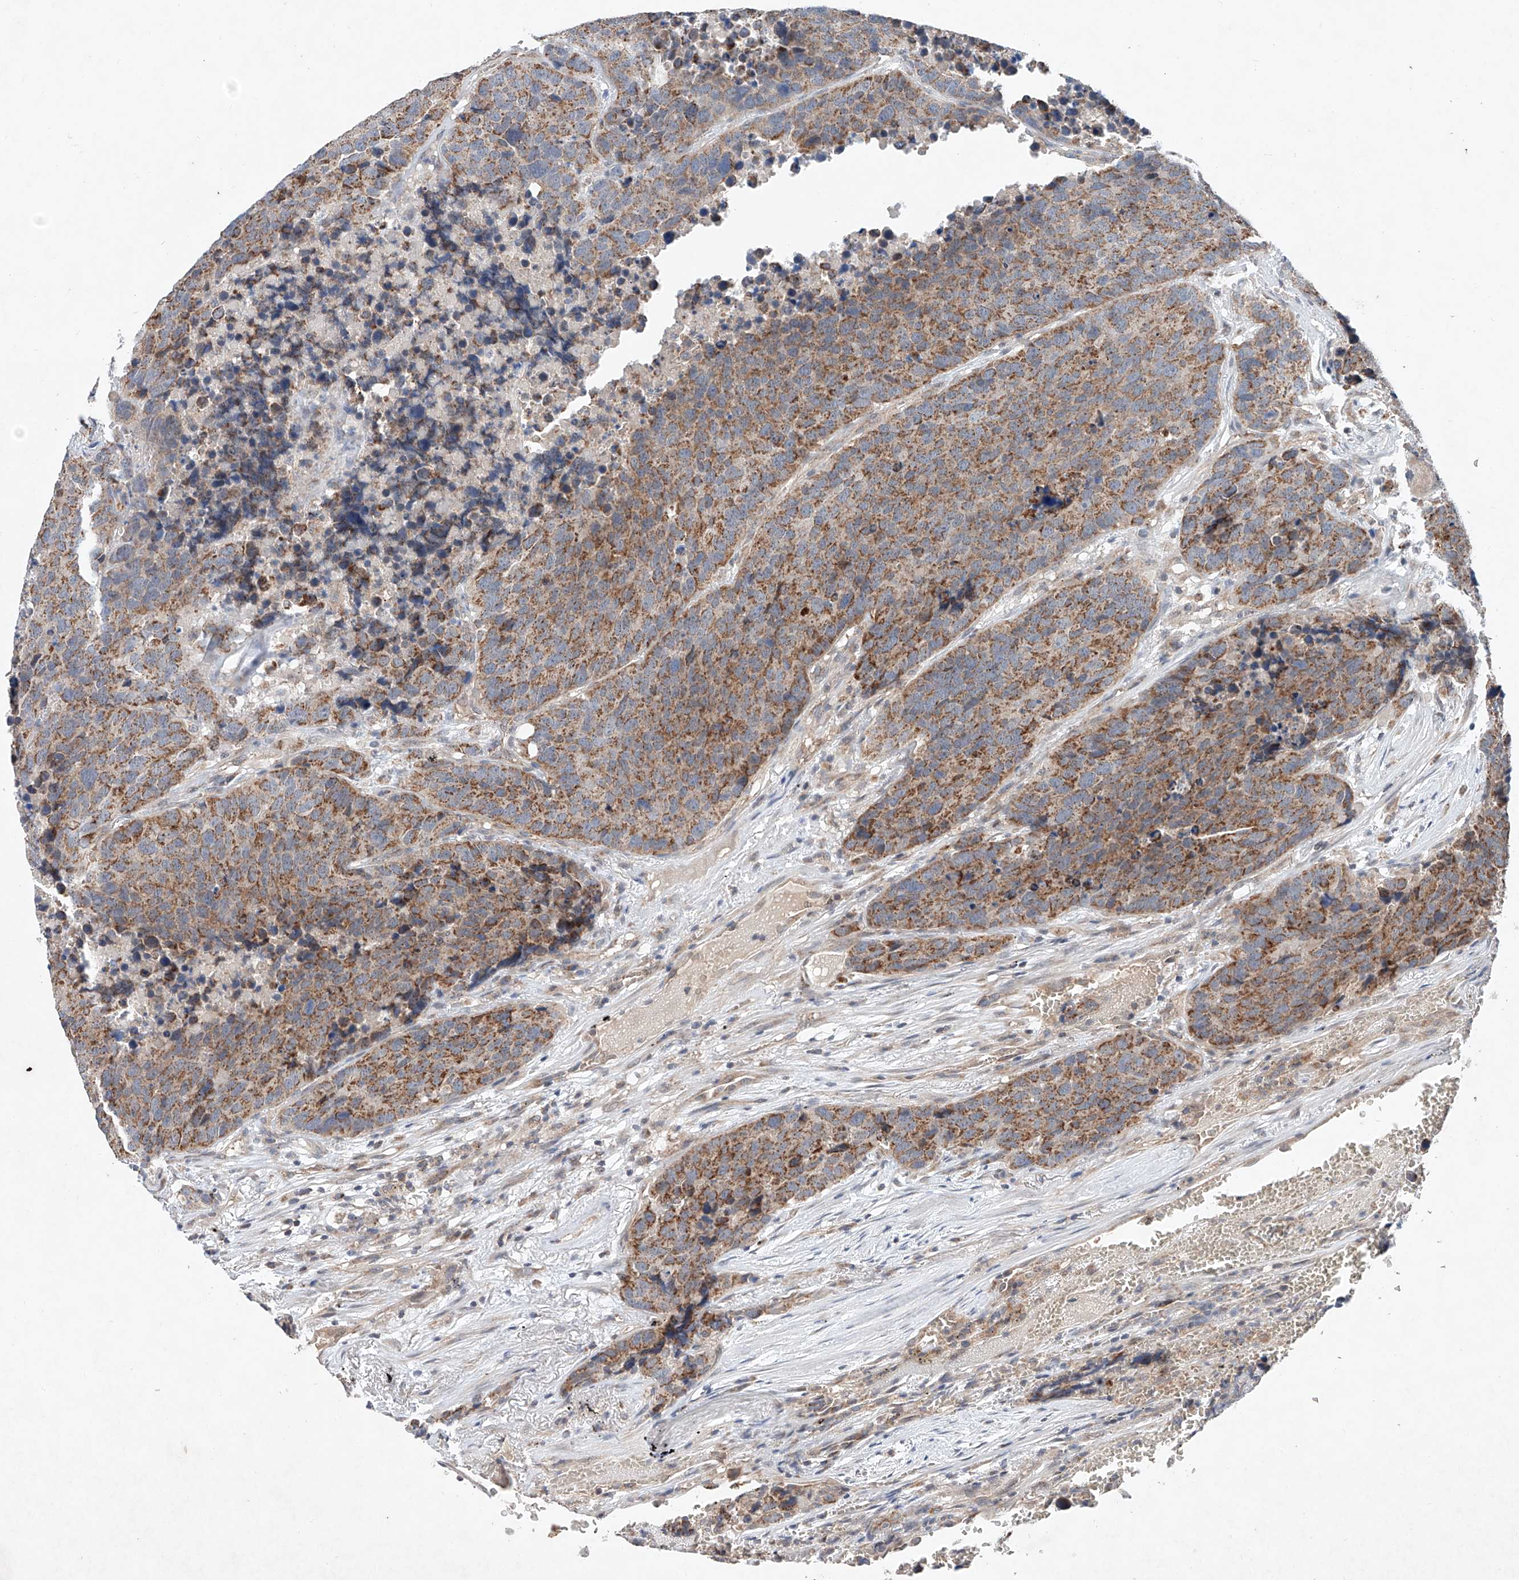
{"staining": {"intensity": "moderate", "quantity": ">75%", "location": "cytoplasmic/membranous"}, "tissue": "carcinoid", "cell_type": "Tumor cells", "image_type": "cancer", "snomed": [{"axis": "morphology", "description": "Carcinoid, malignant, NOS"}, {"axis": "topography", "description": "Lung"}], "caption": "This photomicrograph exhibits IHC staining of human carcinoid, with medium moderate cytoplasmic/membranous staining in about >75% of tumor cells.", "gene": "FASTK", "patient": {"sex": "male", "age": 60}}